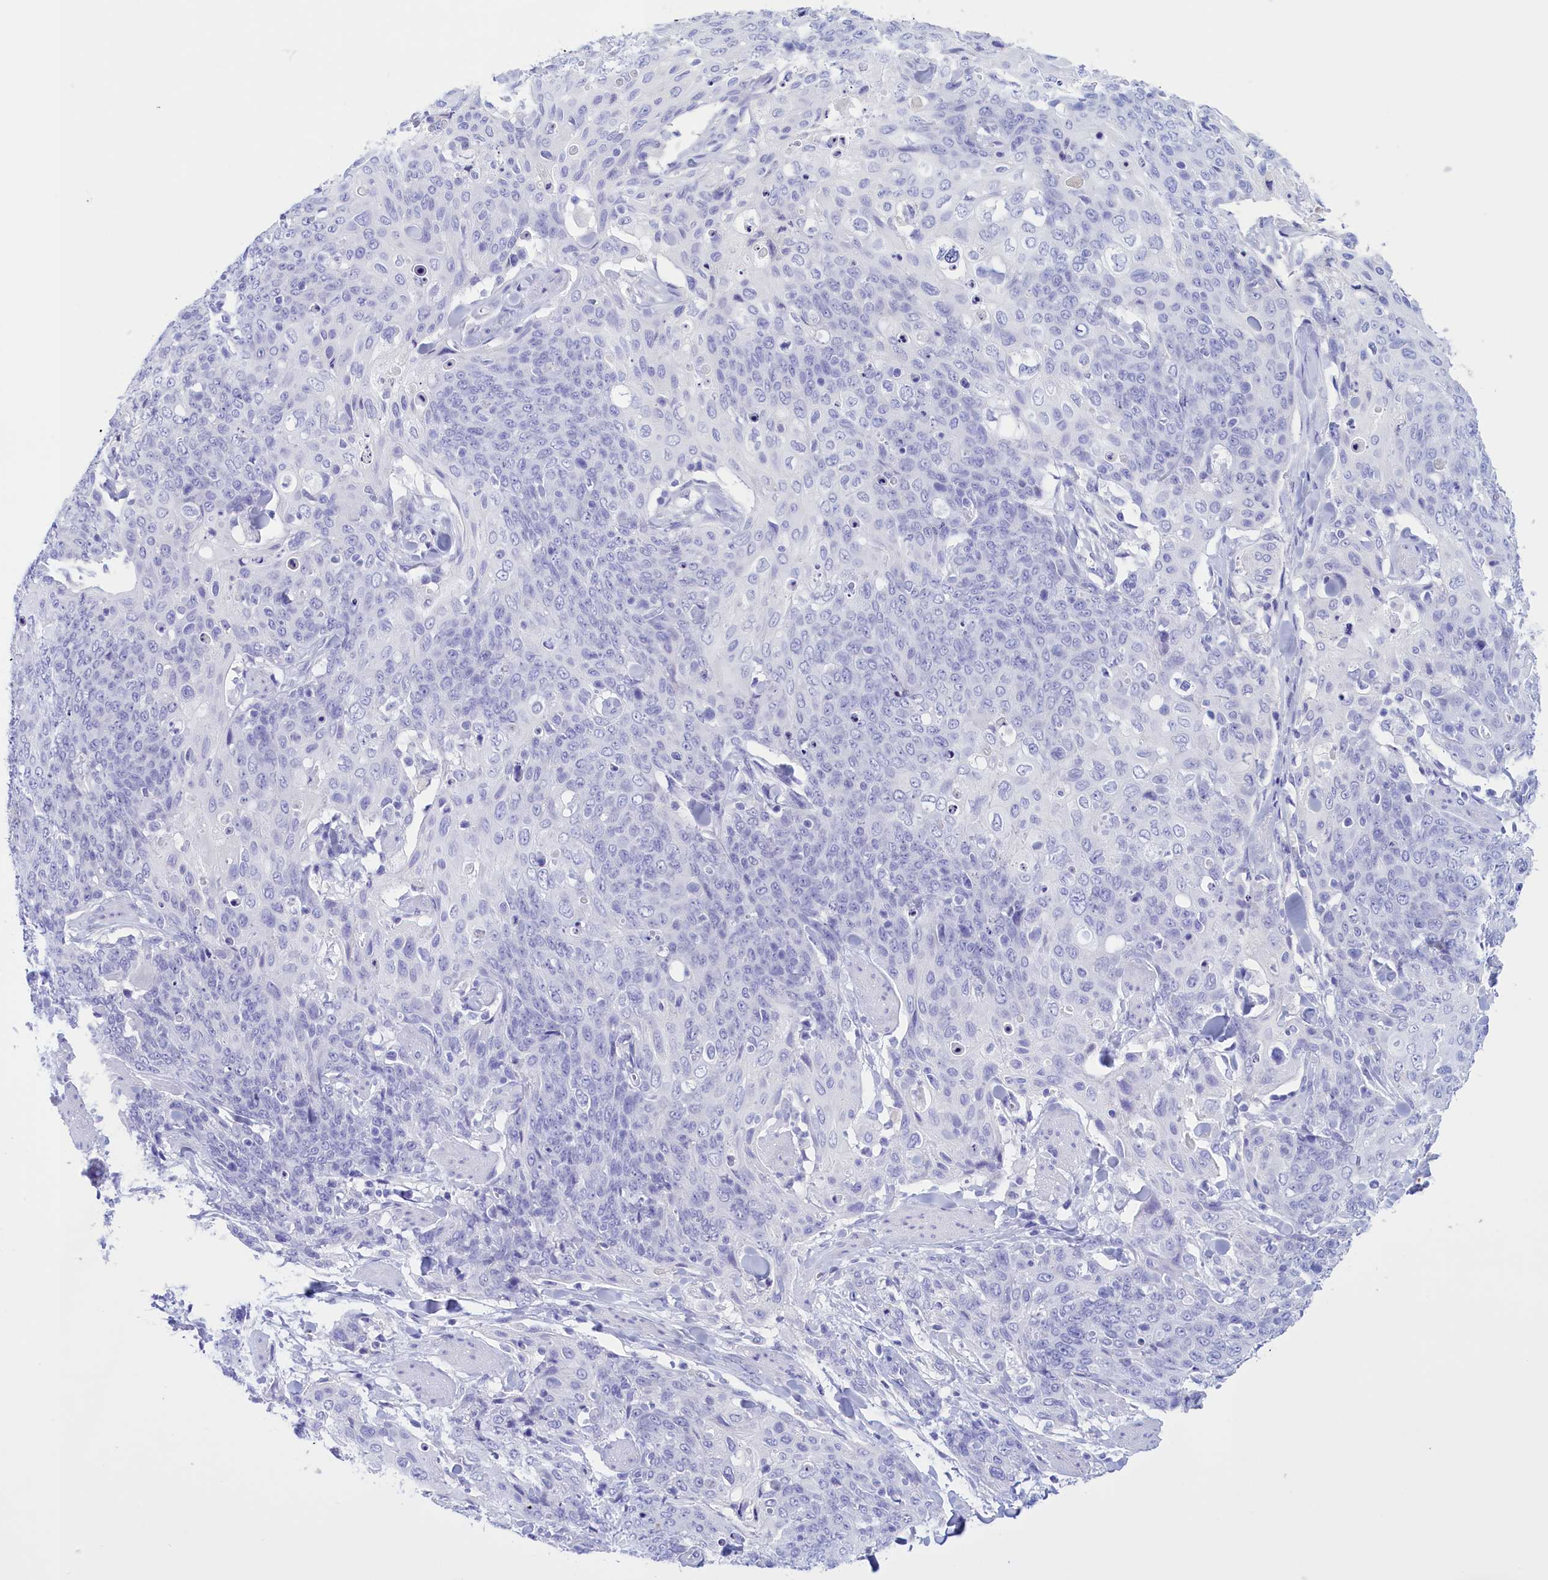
{"staining": {"intensity": "negative", "quantity": "none", "location": "none"}, "tissue": "skin cancer", "cell_type": "Tumor cells", "image_type": "cancer", "snomed": [{"axis": "morphology", "description": "Squamous cell carcinoma, NOS"}, {"axis": "topography", "description": "Skin"}, {"axis": "topography", "description": "Vulva"}], "caption": "The immunohistochemistry (IHC) image has no significant positivity in tumor cells of skin cancer tissue.", "gene": "PROK2", "patient": {"sex": "female", "age": 85}}